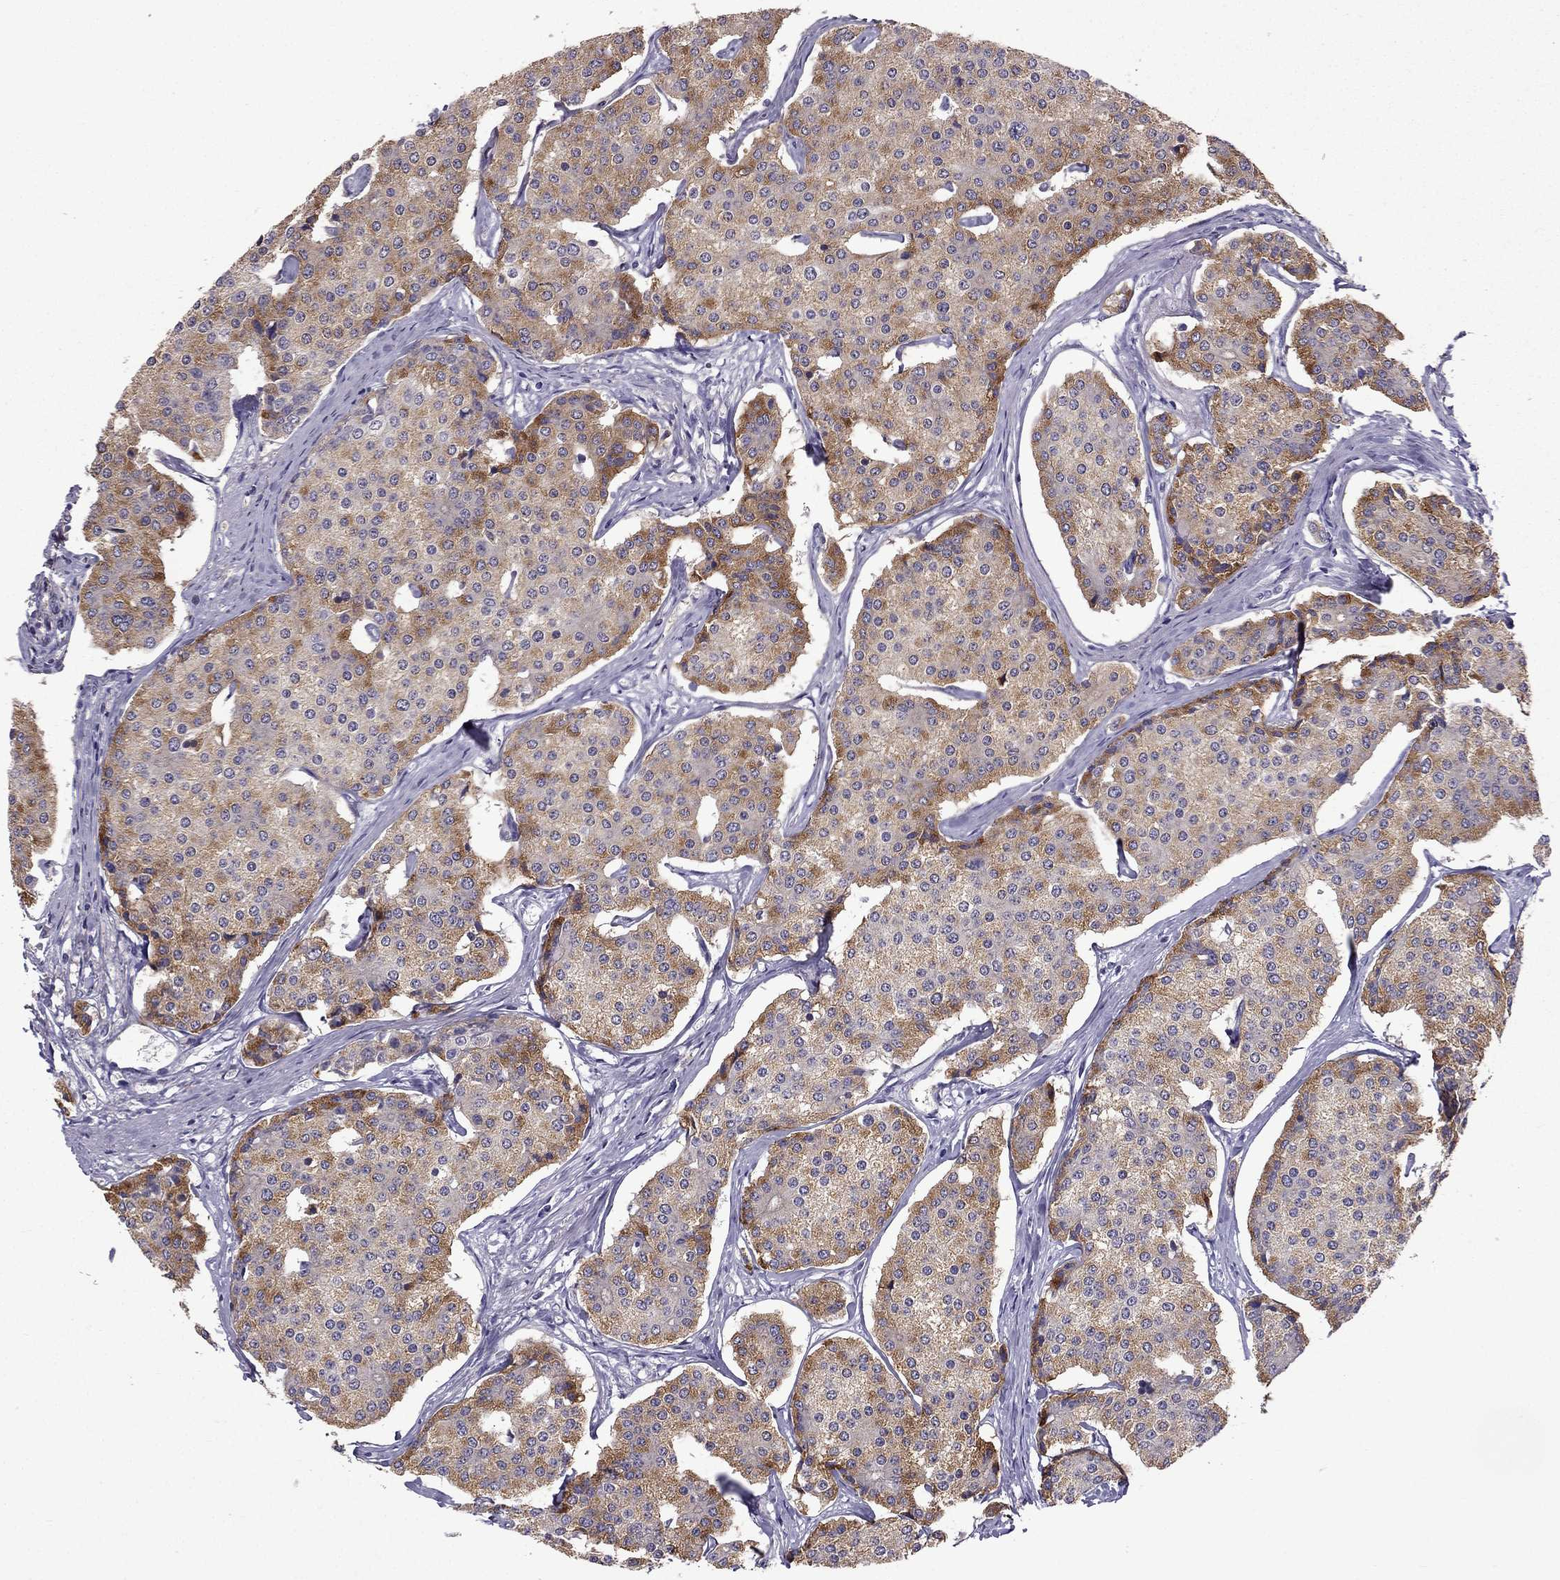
{"staining": {"intensity": "moderate", "quantity": "<25%", "location": "cytoplasmic/membranous"}, "tissue": "carcinoid", "cell_type": "Tumor cells", "image_type": "cancer", "snomed": [{"axis": "morphology", "description": "Carcinoid, malignant, NOS"}, {"axis": "topography", "description": "Small intestine"}], "caption": "Approximately <25% of tumor cells in human malignant carcinoid demonstrate moderate cytoplasmic/membranous protein staining as visualized by brown immunohistochemical staining.", "gene": "SCG5", "patient": {"sex": "female", "age": 65}}